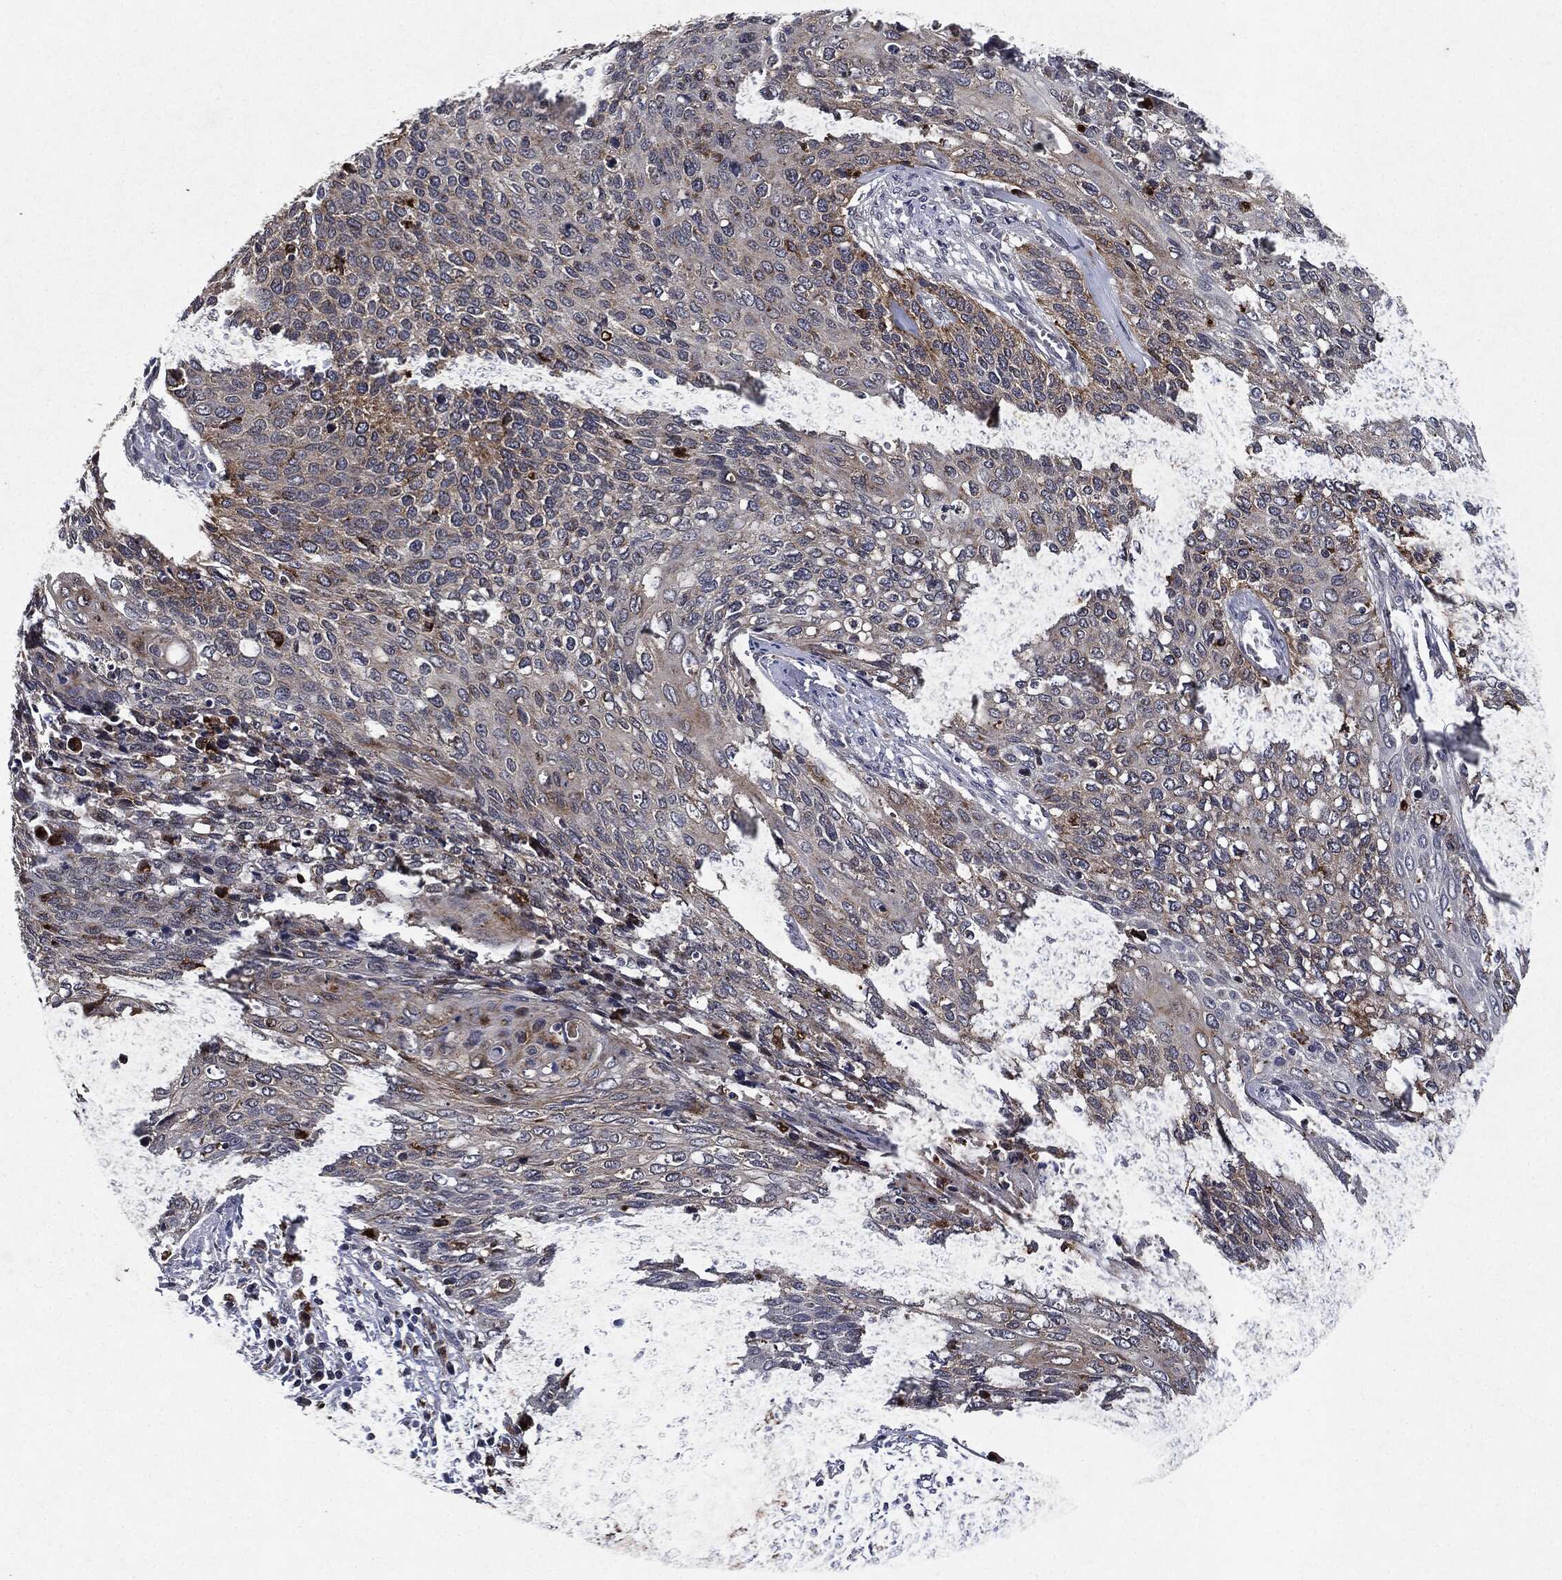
{"staining": {"intensity": "moderate", "quantity": "<25%", "location": "cytoplasmic/membranous"}, "tissue": "cervical cancer", "cell_type": "Tumor cells", "image_type": "cancer", "snomed": [{"axis": "morphology", "description": "Squamous cell carcinoma, NOS"}, {"axis": "topography", "description": "Cervix"}], "caption": "Immunohistochemistry photomicrograph of neoplastic tissue: cervical squamous cell carcinoma stained using immunohistochemistry (IHC) demonstrates low levels of moderate protein expression localized specifically in the cytoplasmic/membranous of tumor cells, appearing as a cytoplasmic/membranous brown color.", "gene": "SLC31A2", "patient": {"sex": "female", "age": 39}}